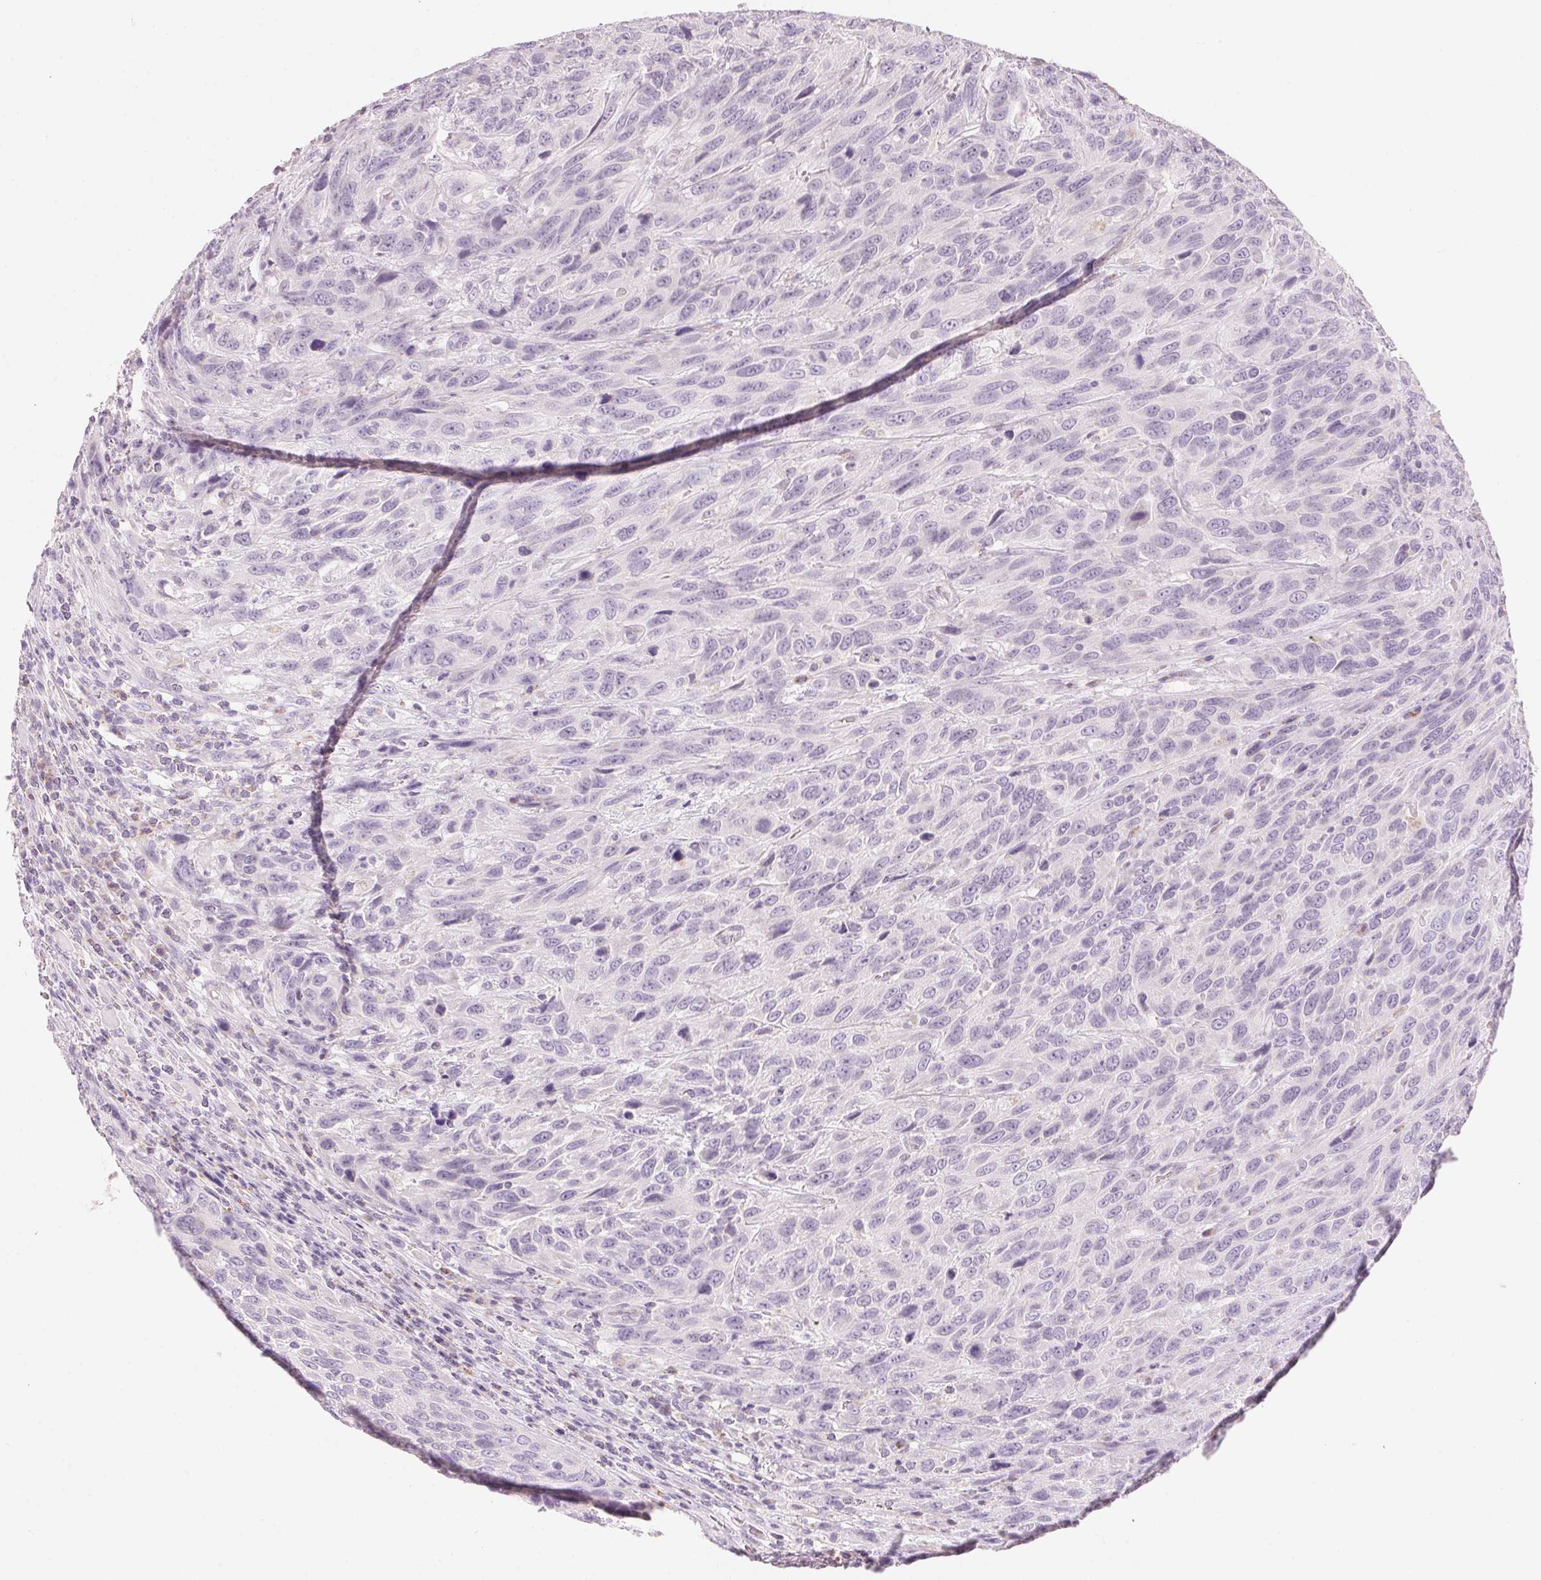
{"staining": {"intensity": "negative", "quantity": "none", "location": "none"}, "tissue": "urothelial cancer", "cell_type": "Tumor cells", "image_type": "cancer", "snomed": [{"axis": "morphology", "description": "Urothelial carcinoma, High grade"}, {"axis": "topography", "description": "Urinary bladder"}], "caption": "This is a histopathology image of immunohistochemistry staining of high-grade urothelial carcinoma, which shows no positivity in tumor cells.", "gene": "HOXB13", "patient": {"sex": "female", "age": 70}}